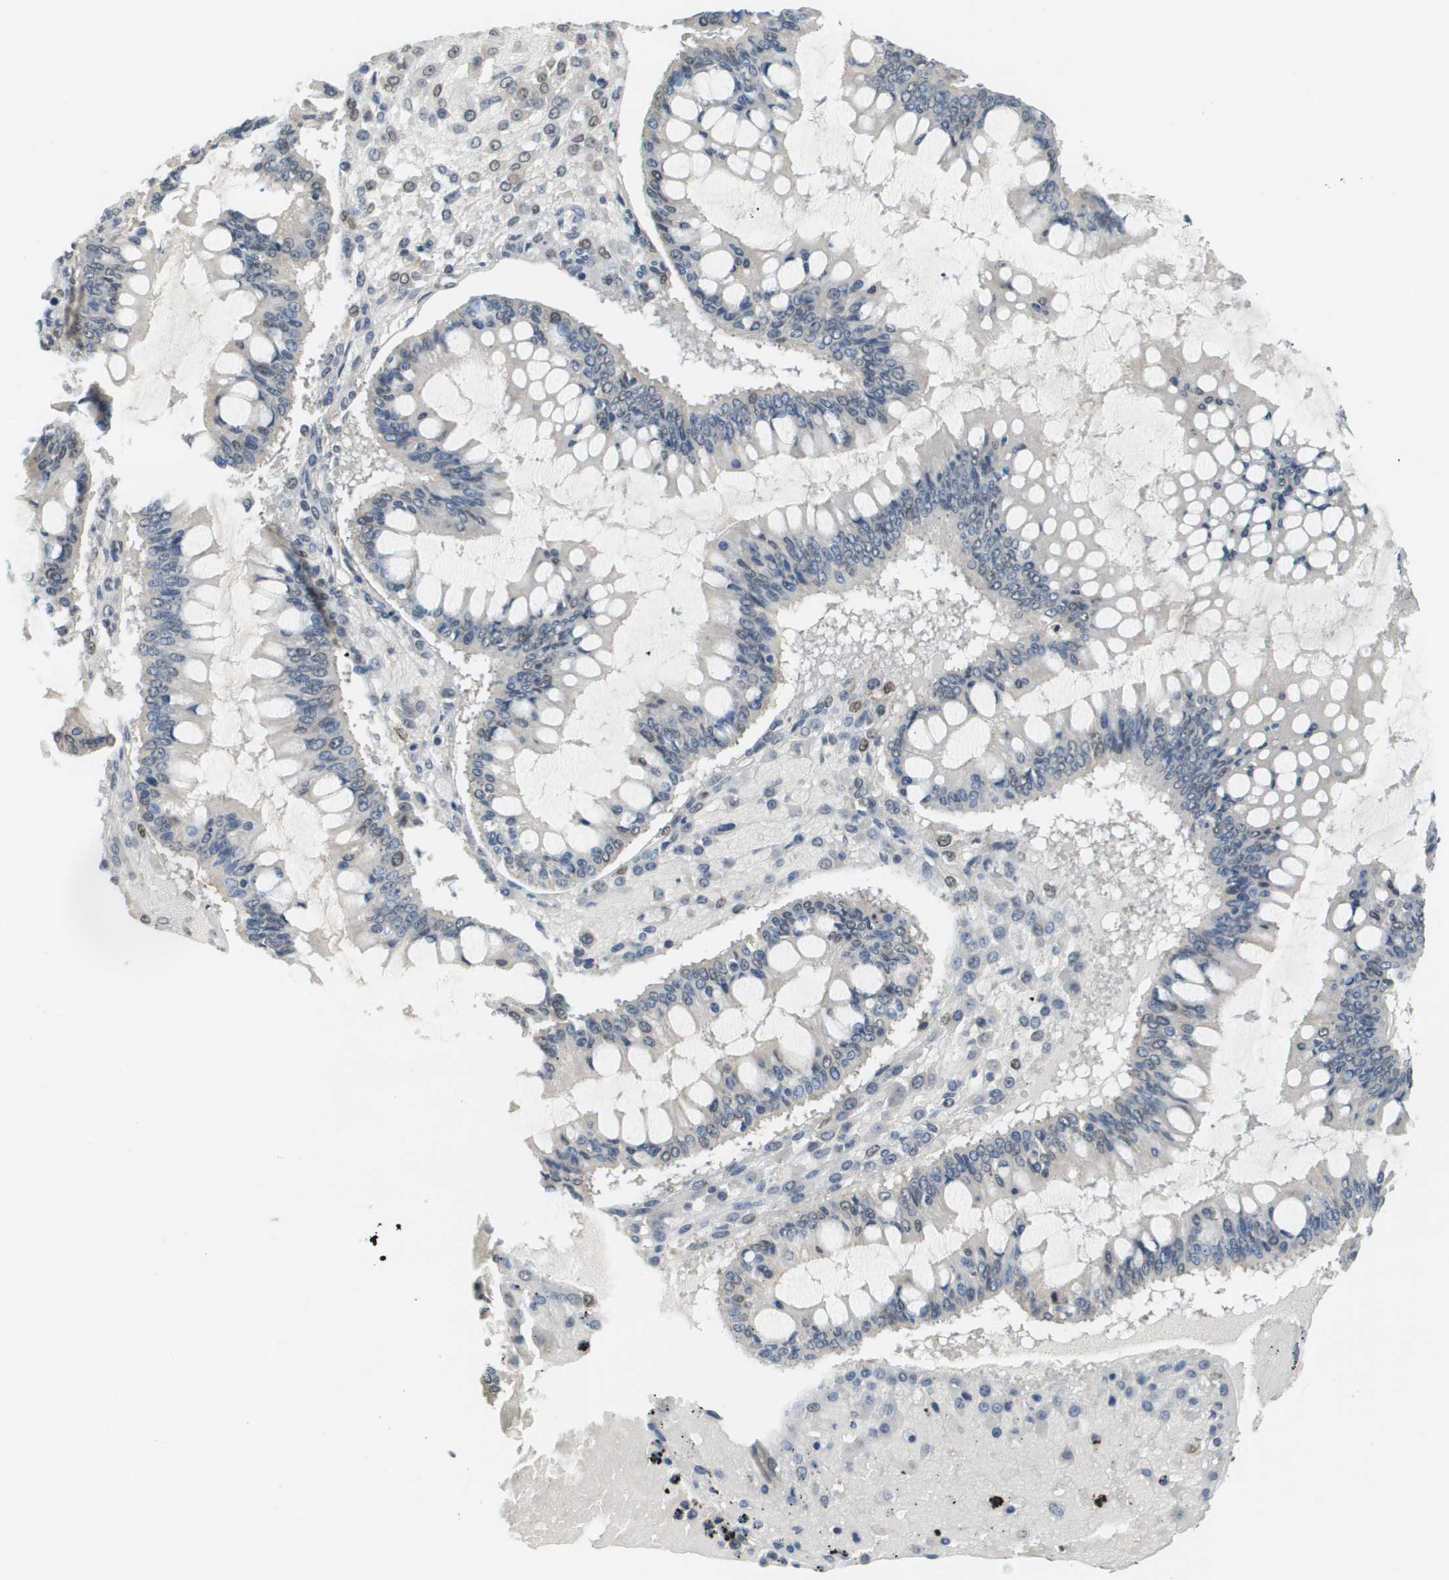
{"staining": {"intensity": "weak", "quantity": "<25%", "location": "nuclear"}, "tissue": "ovarian cancer", "cell_type": "Tumor cells", "image_type": "cancer", "snomed": [{"axis": "morphology", "description": "Cystadenocarcinoma, mucinous, NOS"}, {"axis": "topography", "description": "Ovary"}], "caption": "Immunohistochemical staining of ovarian cancer (mucinous cystadenocarcinoma) demonstrates no significant positivity in tumor cells.", "gene": "CBX5", "patient": {"sex": "female", "age": 73}}